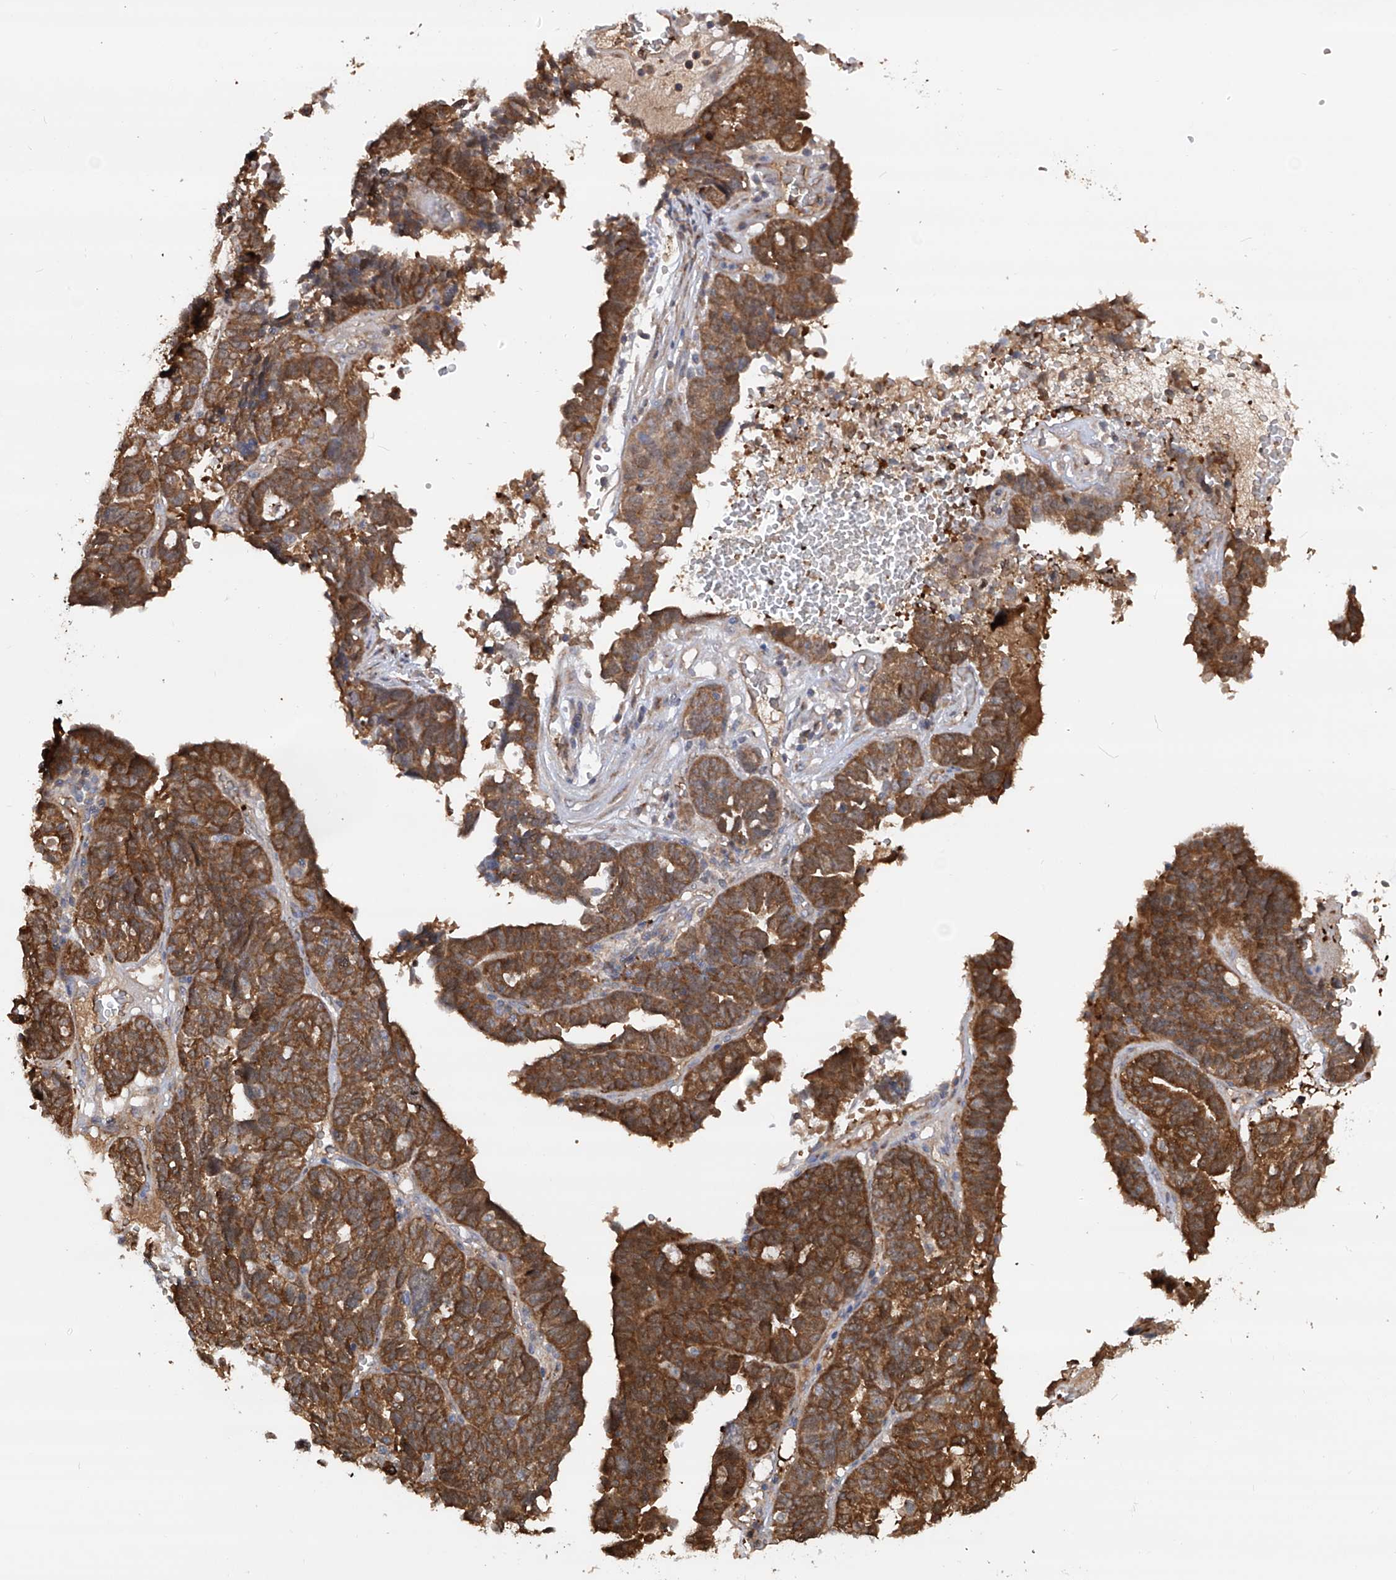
{"staining": {"intensity": "strong", "quantity": ">75%", "location": "cytoplasmic/membranous"}, "tissue": "ovarian cancer", "cell_type": "Tumor cells", "image_type": "cancer", "snomed": [{"axis": "morphology", "description": "Cystadenocarcinoma, serous, NOS"}, {"axis": "topography", "description": "Ovary"}], "caption": "A brown stain highlights strong cytoplasmic/membranous expression of a protein in ovarian cancer (serous cystadenocarcinoma) tumor cells.", "gene": "EDN1", "patient": {"sex": "female", "age": 59}}